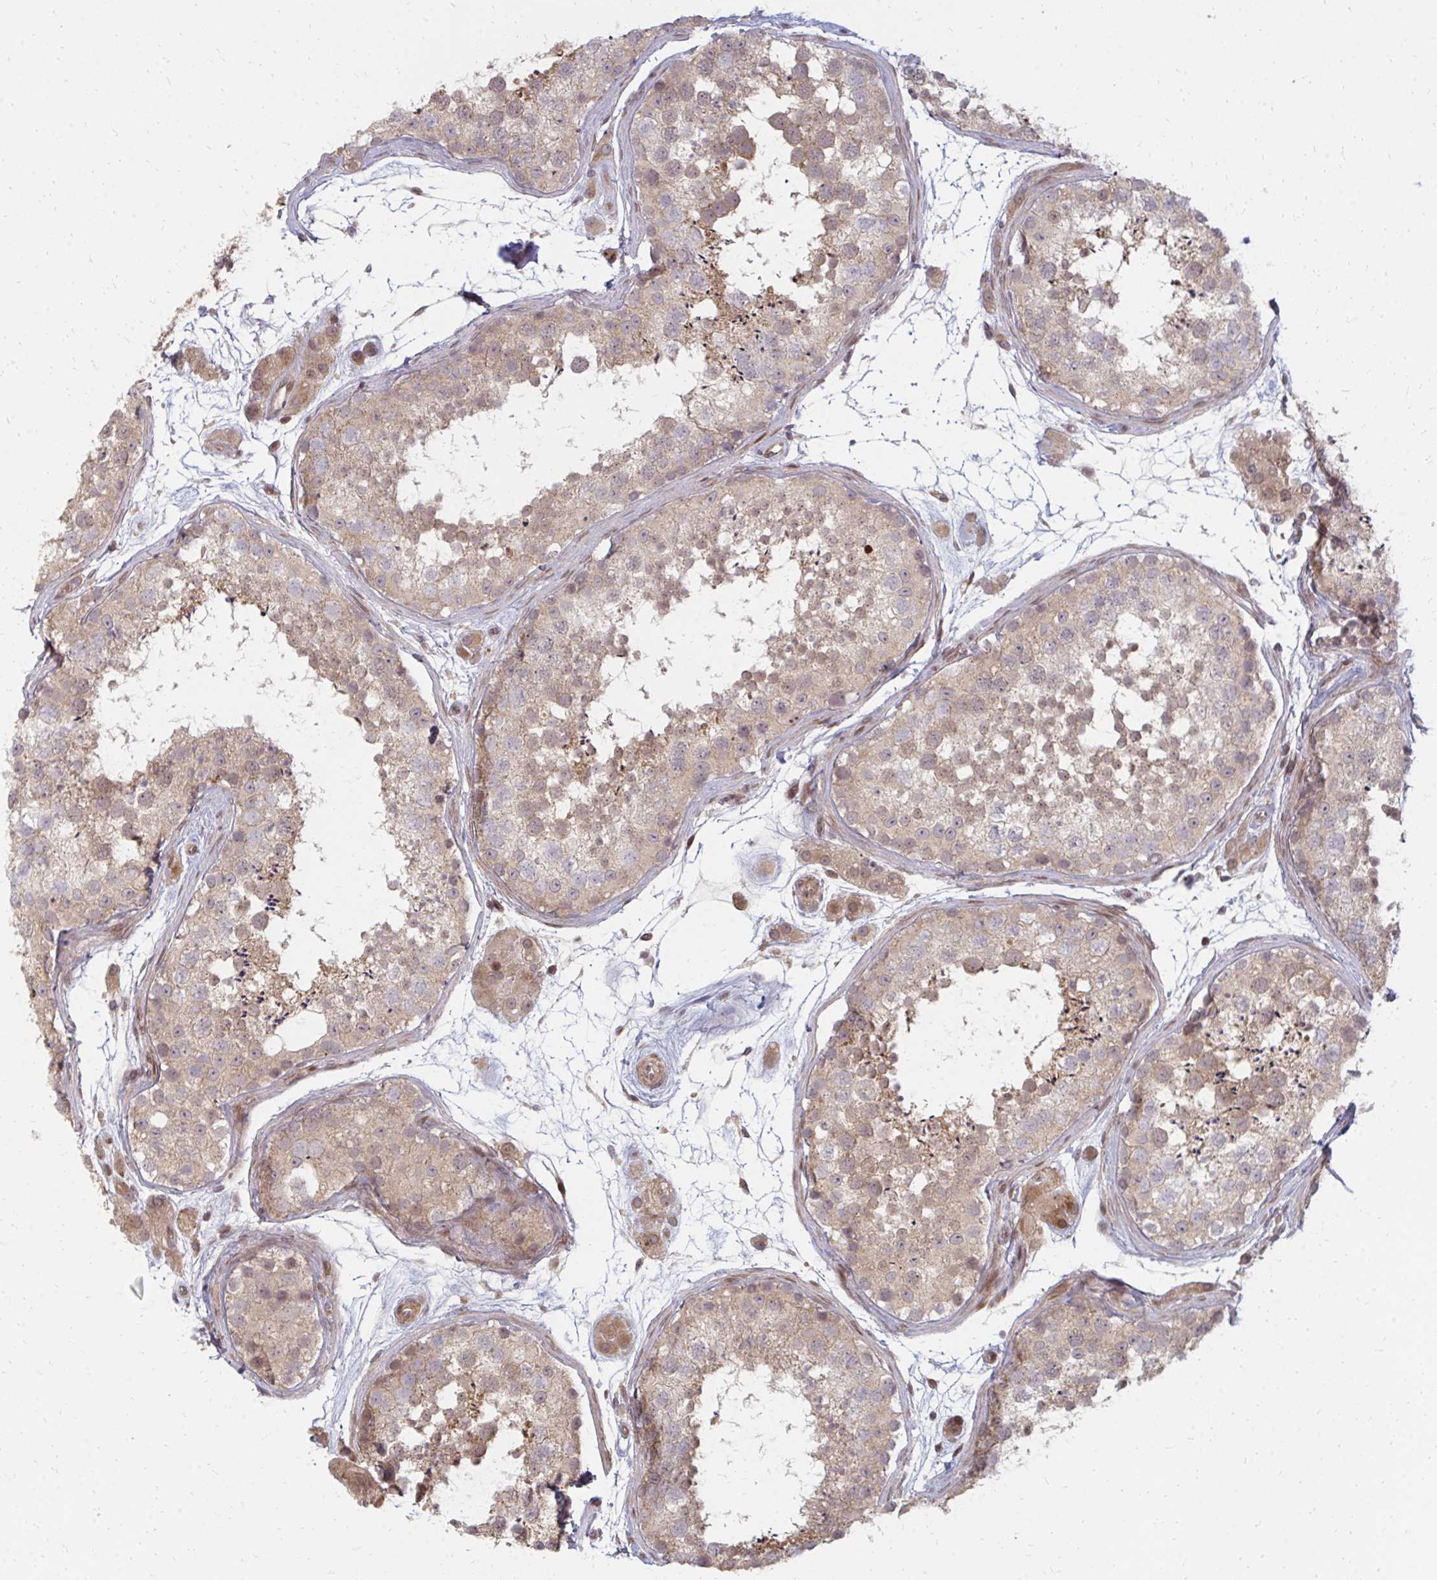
{"staining": {"intensity": "weak", "quantity": ">75%", "location": "cytoplasmic/membranous,nuclear"}, "tissue": "testis", "cell_type": "Cells in seminiferous ducts", "image_type": "normal", "snomed": [{"axis": "morphology", "description": "Normal tissue, NOS"}, {"axis": "topography", "description": "Testis"}], "caption": "Immunohistochemistry staining of benign testis, which exhibits low levels of weak cytoplasmic/membranous,nuclear expression in approximately >75% of cells in seminiferous ducts indicating weak cytoplasmic/membranous,nuclear protein expression. The staining was performed using DAB (3,3'-diaminobenzidine) (brown) for protein detection and nuclei were counterstained in hematoxylin (blue).", "gene": "ZNF285", "patient": {"sex": "male", "age": 41}}